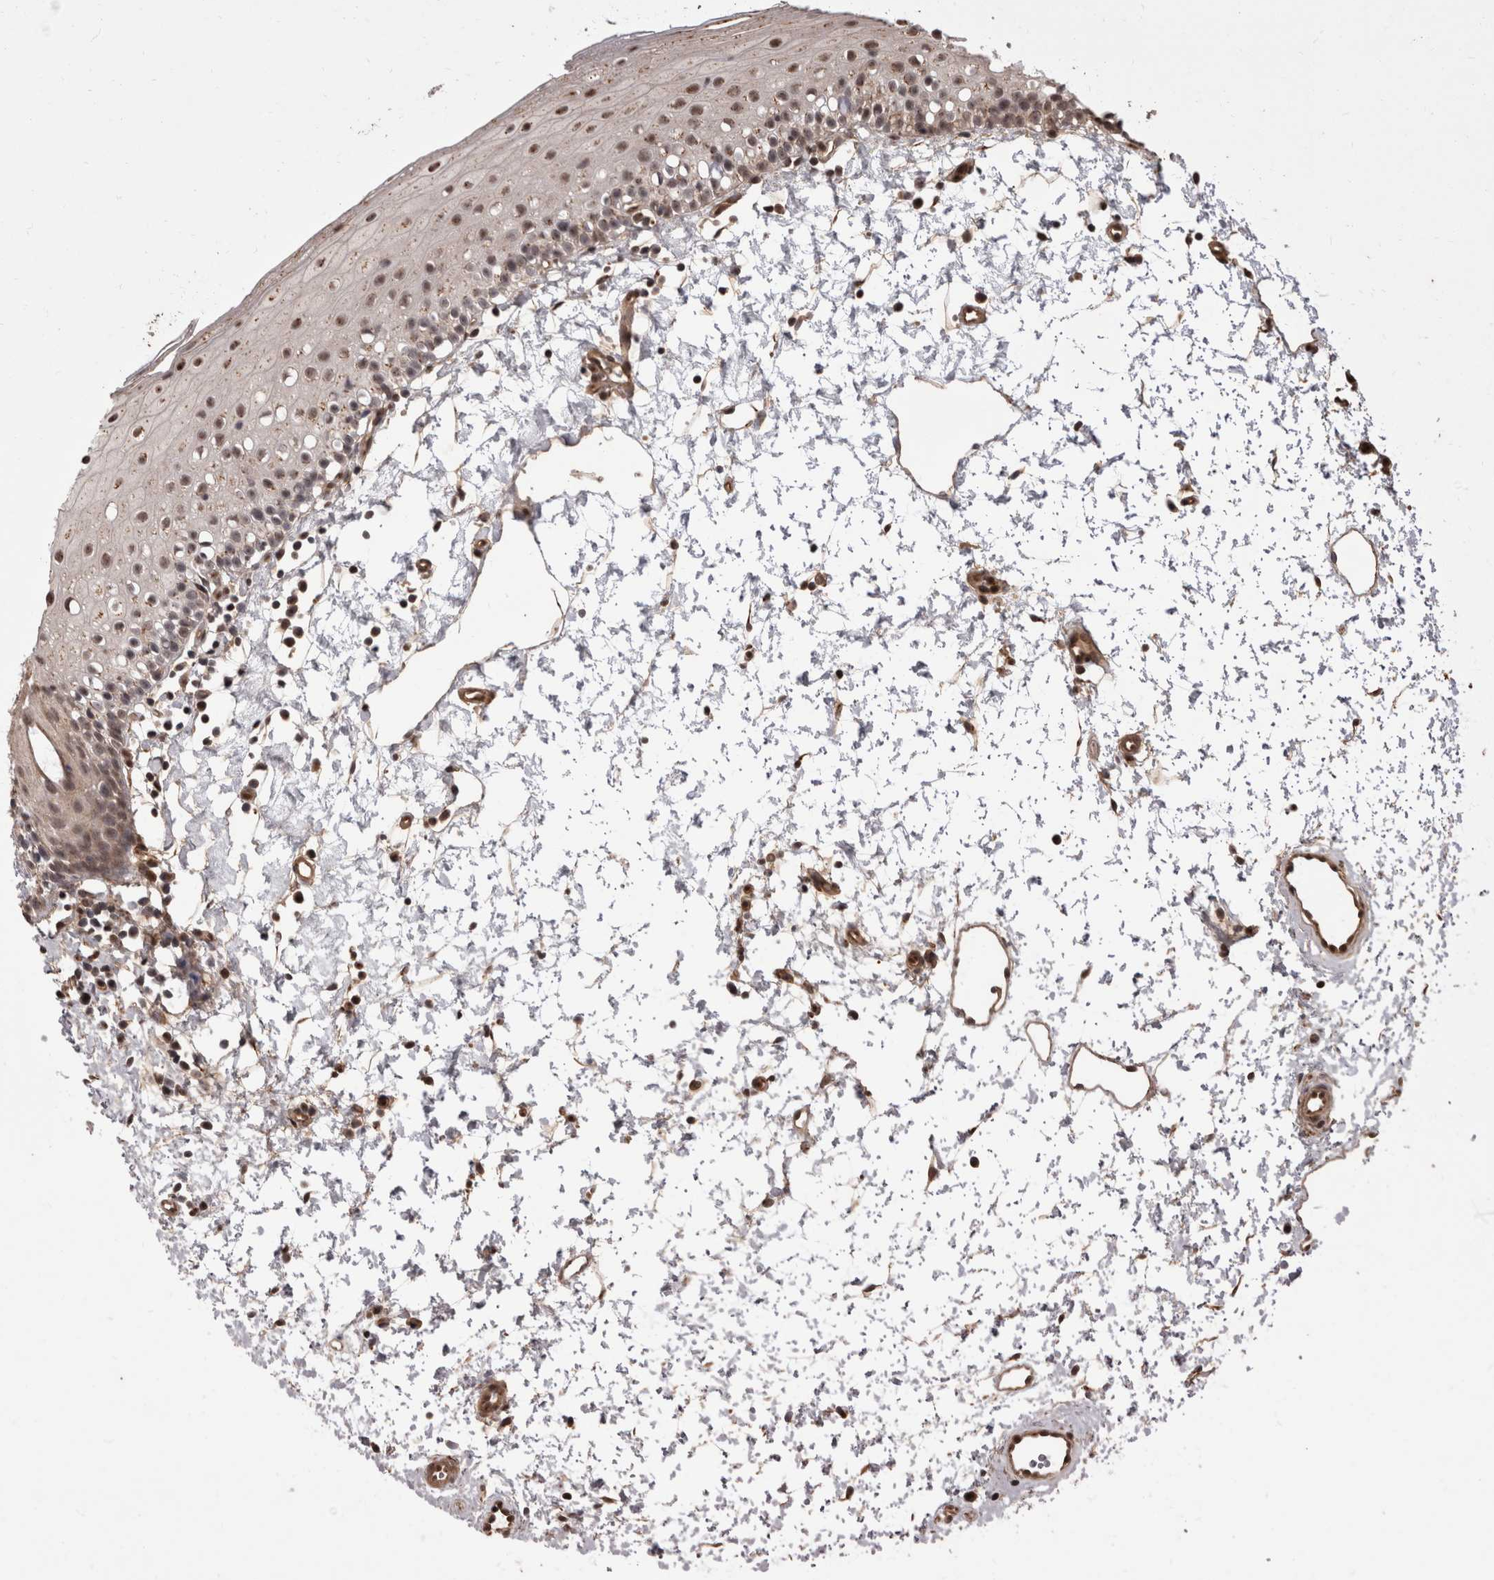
{"staining": {"intensity": "moderate", "quantity": "25%-75%", "location": "nuclear"}, "tissue": "oral mucosa", "cell_type": "Squamous epithelial cells", "image_type": "normal", "snomed": [{"axis": "morphology", "description": "Normal tissue, NOS"}, {"axis": "topography", "description": "Oral tissue"}], "caption": "A high-resolution micrograph shows immunohistochemistry staining of benign oral mucosa, which exhibits moderate nuclear positivity in about 25%-75% of squamous epithelial cells. (IHC, brightfield microscopy, high magnification).", "gene": "AKT3", "patient": {"sex": "male", "age": 28}}